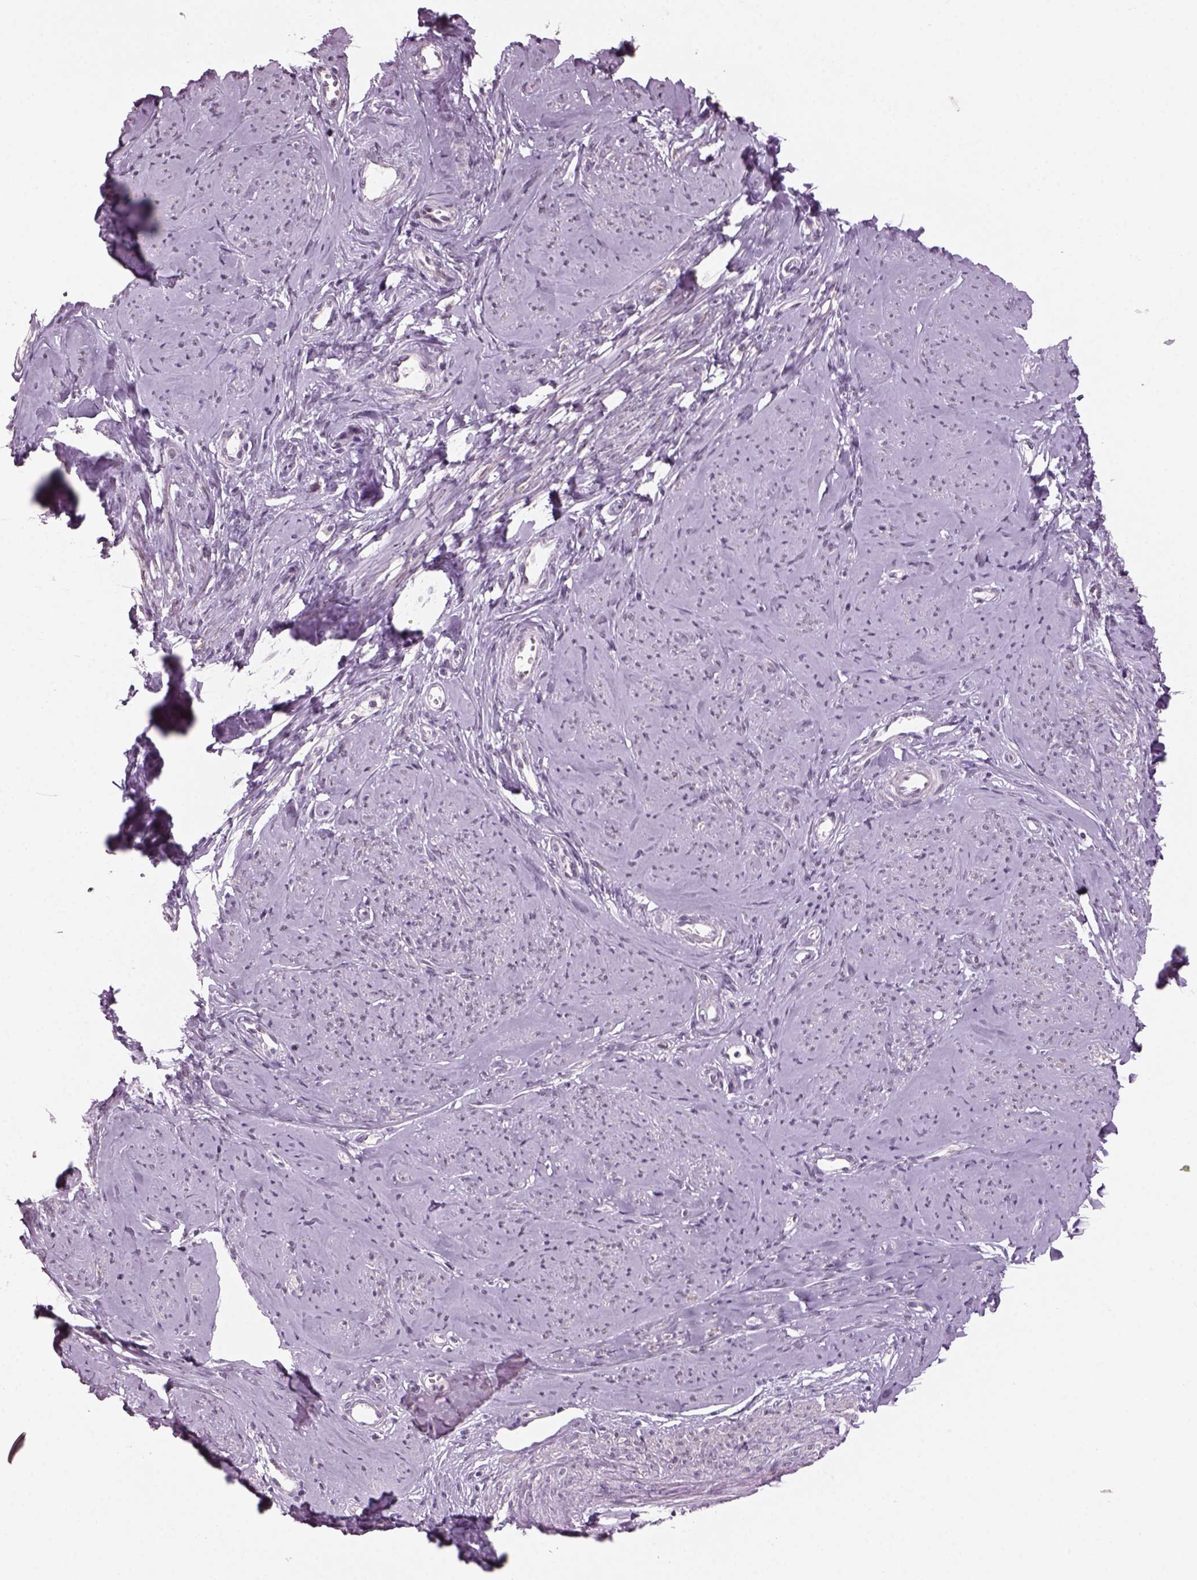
{"staining": {"intensity": "negative", "quantity": "none", "location": "none"}, "tissue": "smooth muscle", "cell_type": "Smooth muscle cells", "image_type": "normal", "snomed": [{"axis": "morphology", "description": "Normal tissue, NOS"}, {"axis": "topography", "description": "Smooth muscle"}], "caption": "This is a image of immunohistochemistry (IHC) staining of unremarkable smooth muscle, which shows no positivity in smooth muscle cells.", "gene": "NAT8B", "patient": {"sex": "female", "age": 48}}